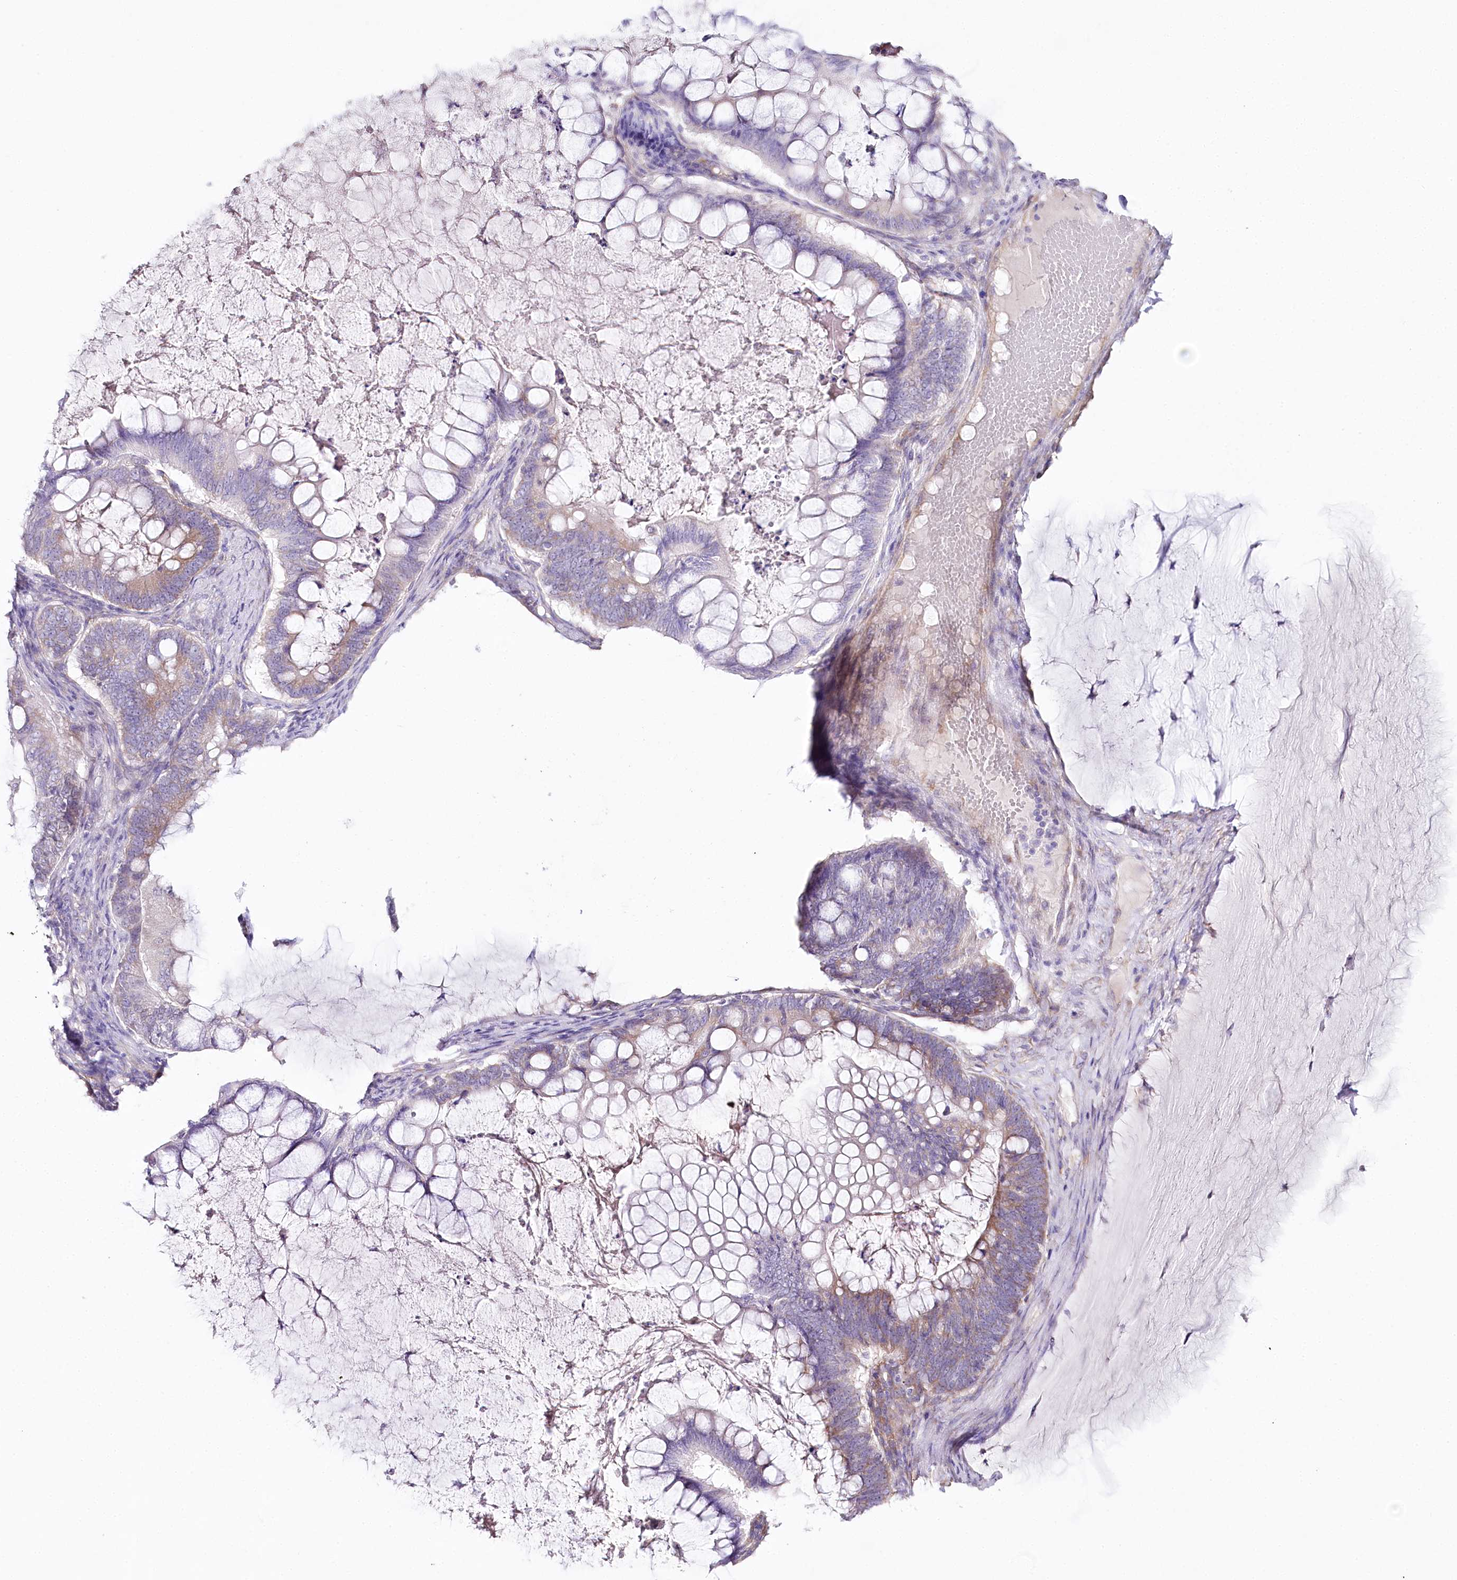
{"staining": {"intensity": "moderate", "quantity": "25%-75%", "location": "cytoplasmic/membranous"}, "tissue": "ovarian cancer", "cell_type": "Tumor cells", "image_type": "cancer", "snomed": [{"axis": "morphology", "description": "Cystadenocarcinoma, mucinous, NOS"}, {"axis": "topography", "description": "Ovary"}], "caption": "A brown stain shows moderate cytoplasmic/membranous staining of a protein in human mucinous cystadenocarcinoma (ovarian) tumor cells.", "gene": "CSN3", "patient": {"sex": "female", "age": 61}}